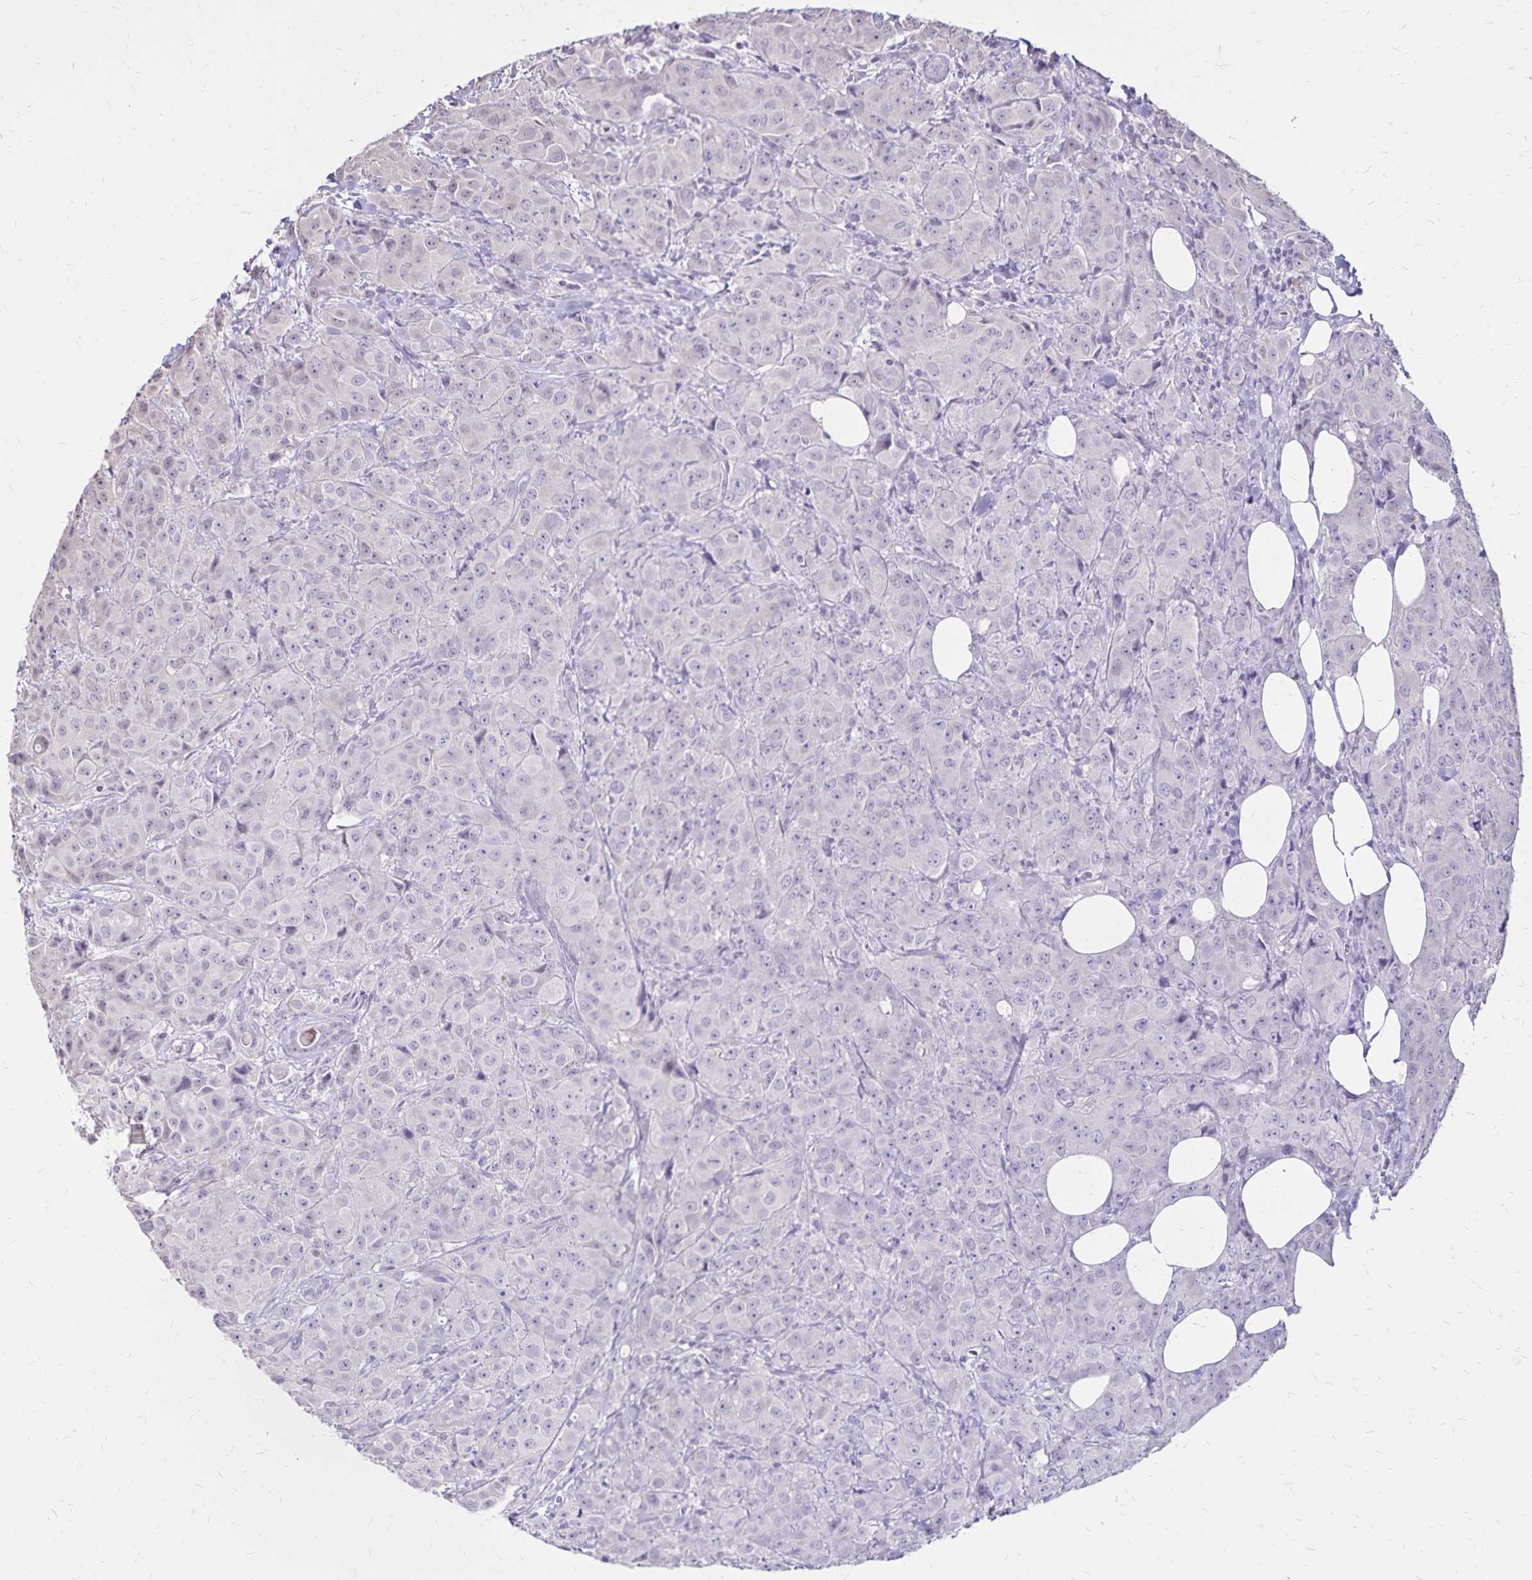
{"staining": {"intensity": "negative", "quantity": "none", "location": "none"}, "tissue": "breast cancer", "cell_type": "Tumor cells", "image_type": "cancer", "snomed": [{"axis": "morphology", "description": "Normal tissue, NOS"}, {"axis": "morphology", "description": "Duct carcinoma"}, {"axis": "topography", "description": "Breast"}], "caption": "A histopathology image of breast cancer (invasive ductal carcinoma) stained for a protein demonstrates no brown staining in tumor cells.", "gene": "SH3GL3", "patient": {"sex": "female", "age": 43}}